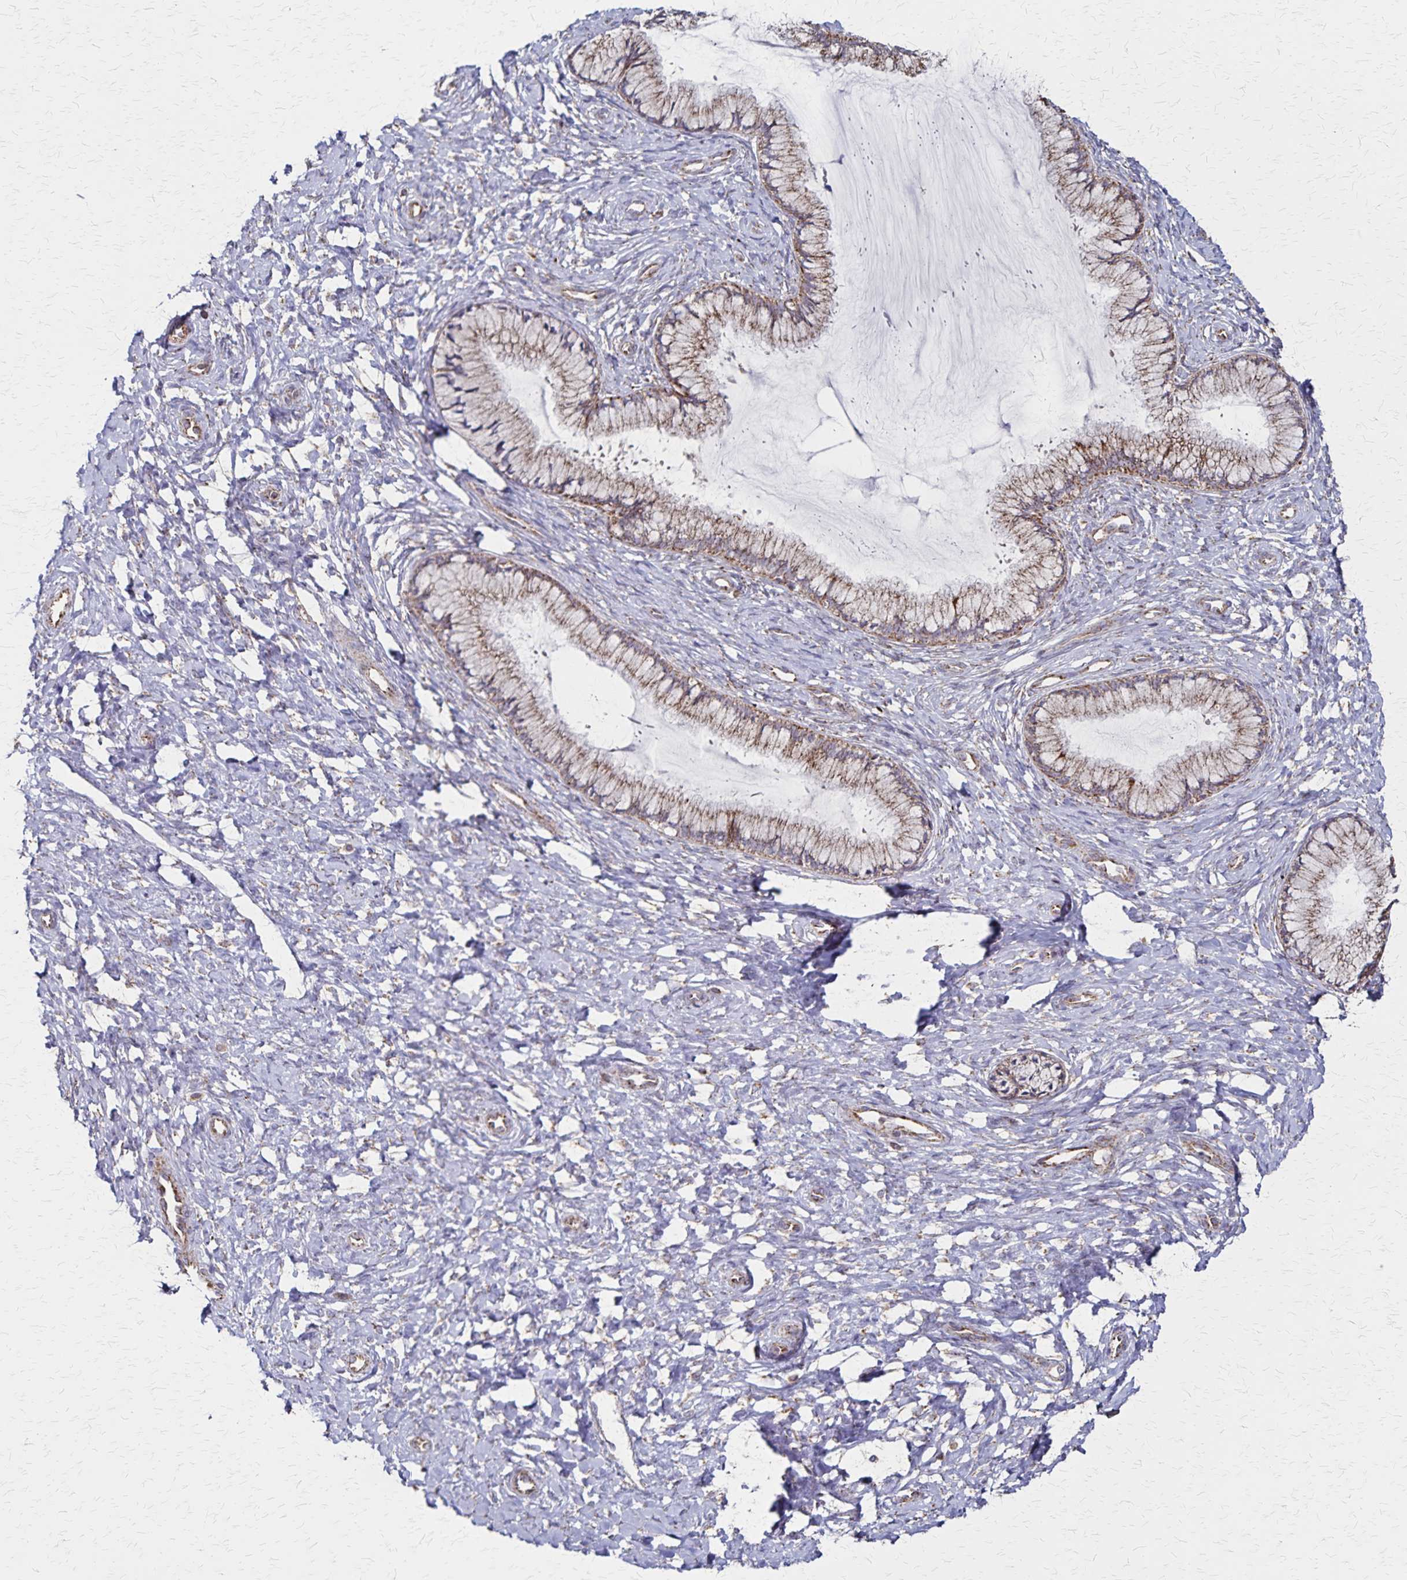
{"staining": {"intensity": "moderate", "quantity": ">75%", "location": "cytoplasmic/membranous"}, "tissue": "cervix", "cell_type": "Glandular cells", "image_type": "normal", "snomed": [{"axis": "morphology", "description": "Normal tissue, NOS"}, {"axis": "topography", "description": "Cervix"}], "caption": "Immunohistochemistry (IHC) (DAB) staining of unremarkable cervix displays moderate cytoplasmic/membranous protein expression in about >75% of glandular cells.", "gene": "NFS1", "patient": {"sex": "female", "age": 37}}